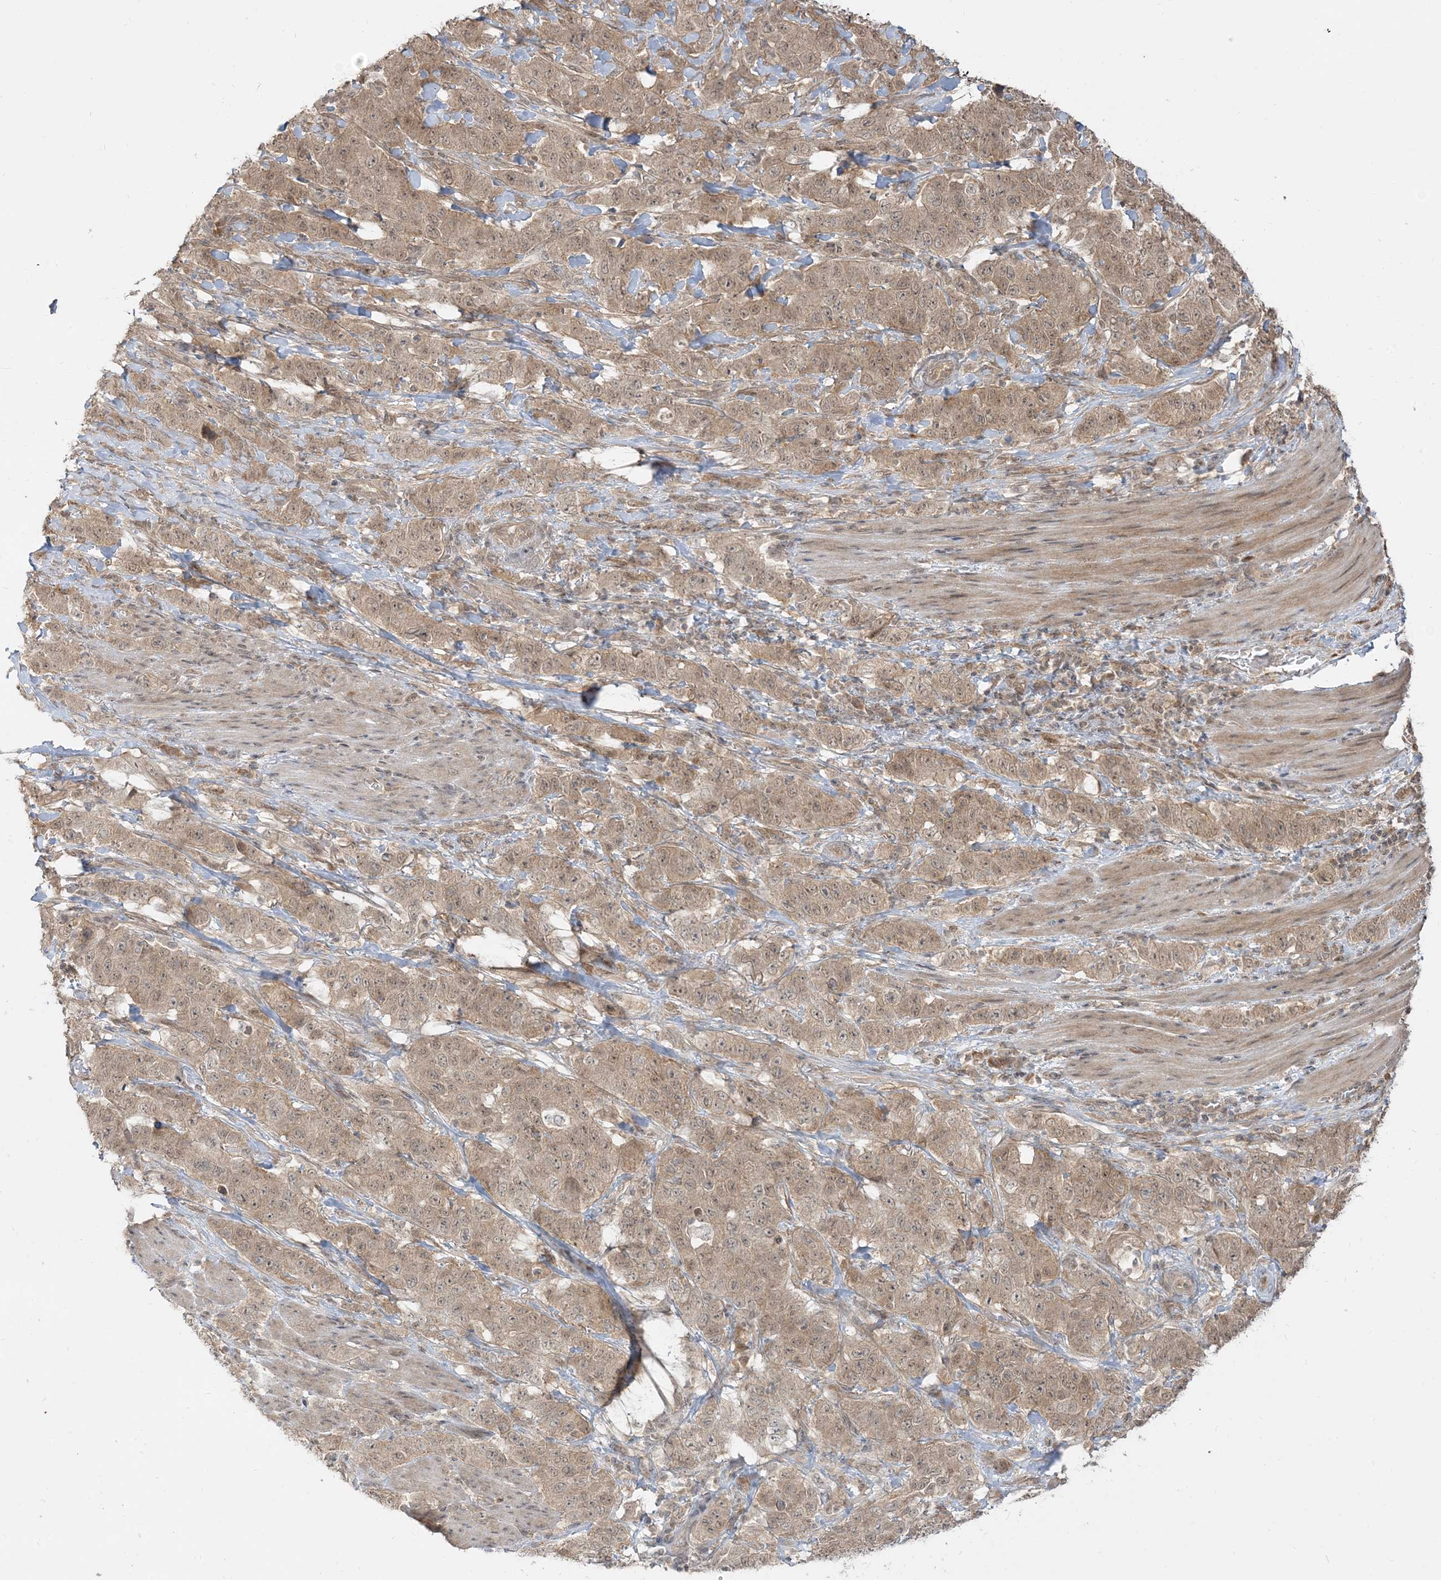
{"staining": {"intensity": "weak", "quantity": ">75%", "location": "cytoplasmic/membranous"}, "tissue": "stomach cancer", "cell_type": "Tumor cells", "image_type": "cancer", "snomed": [{"axis": "morphology", "description": "Adenocarcinoma, NOS"}, {"axis": "topography", "description": "Stomach"}], "caption": "A brown stain highlights weak cytoplasmic/membranous positivity of a protein in human stomach cancer tumor cells.", "gene": "TBCC", "patient": {"sex": "male", "age": 48}}